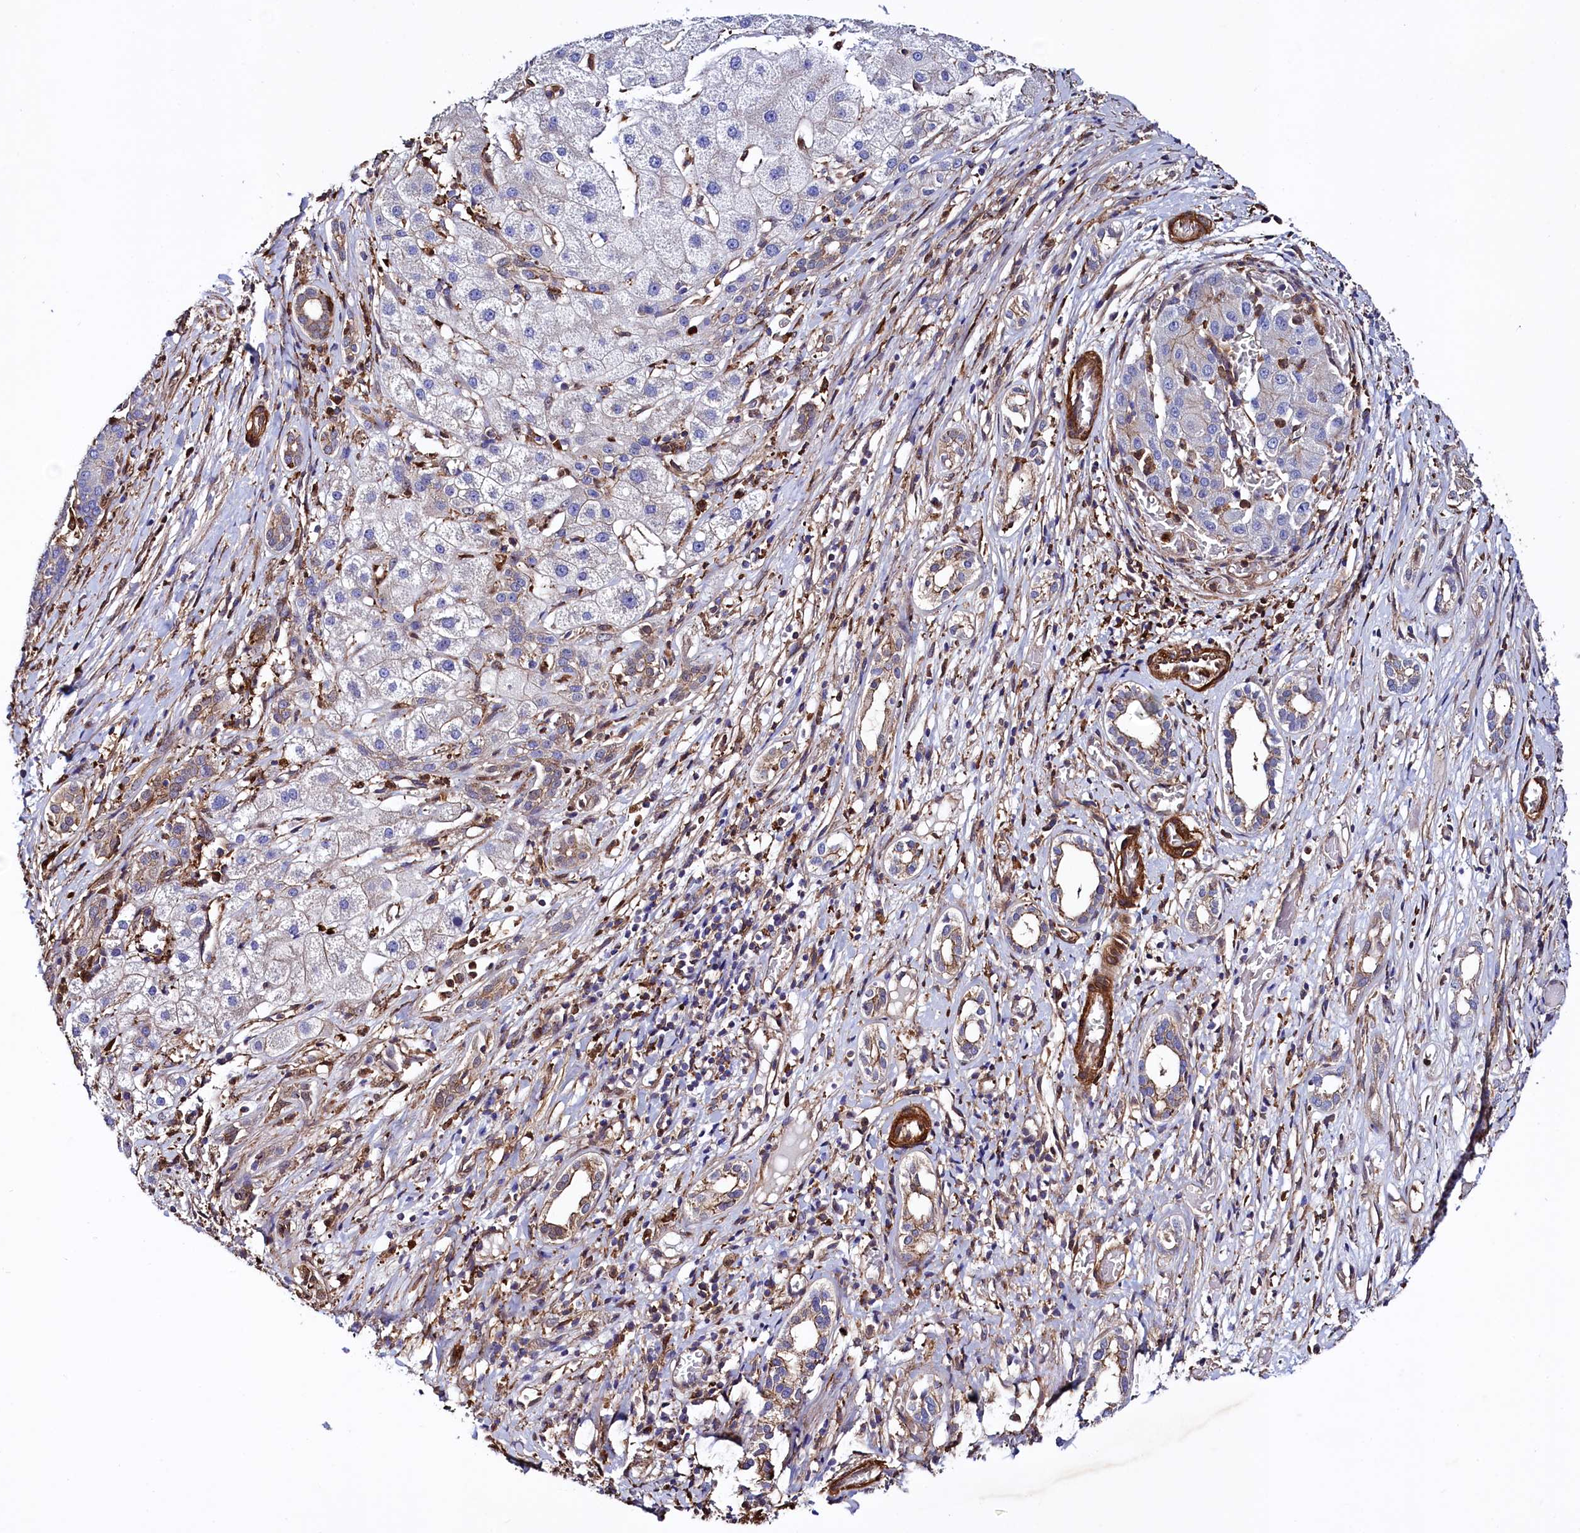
{"staining": {"intensity": "weak", "quantity": "<25%", "location": "cytoplasmic/membranous"}, "tissue": "liver cancer", "cell_type": "Tumor cells", "image_type": "cancer", "snomed": [{"axis": "morphology", "description": "Carcinoma, Hepatocellular, NOS"}, {"axis": "topography", "description": "Liver"}], "caption": "High magnification brightfield microscopy of liver cancer stained with DAB (brown) and counterstained with hematoxylin (blue): tumor cells show no significant expression. (DAB (3,3'-diaminobenzidine) immunohistochemistry (IHC) visualized using brightfield microscopy, high magnification).", "gene": "STAMBPL1", "patient": {"sex": "male", "age": 65}}